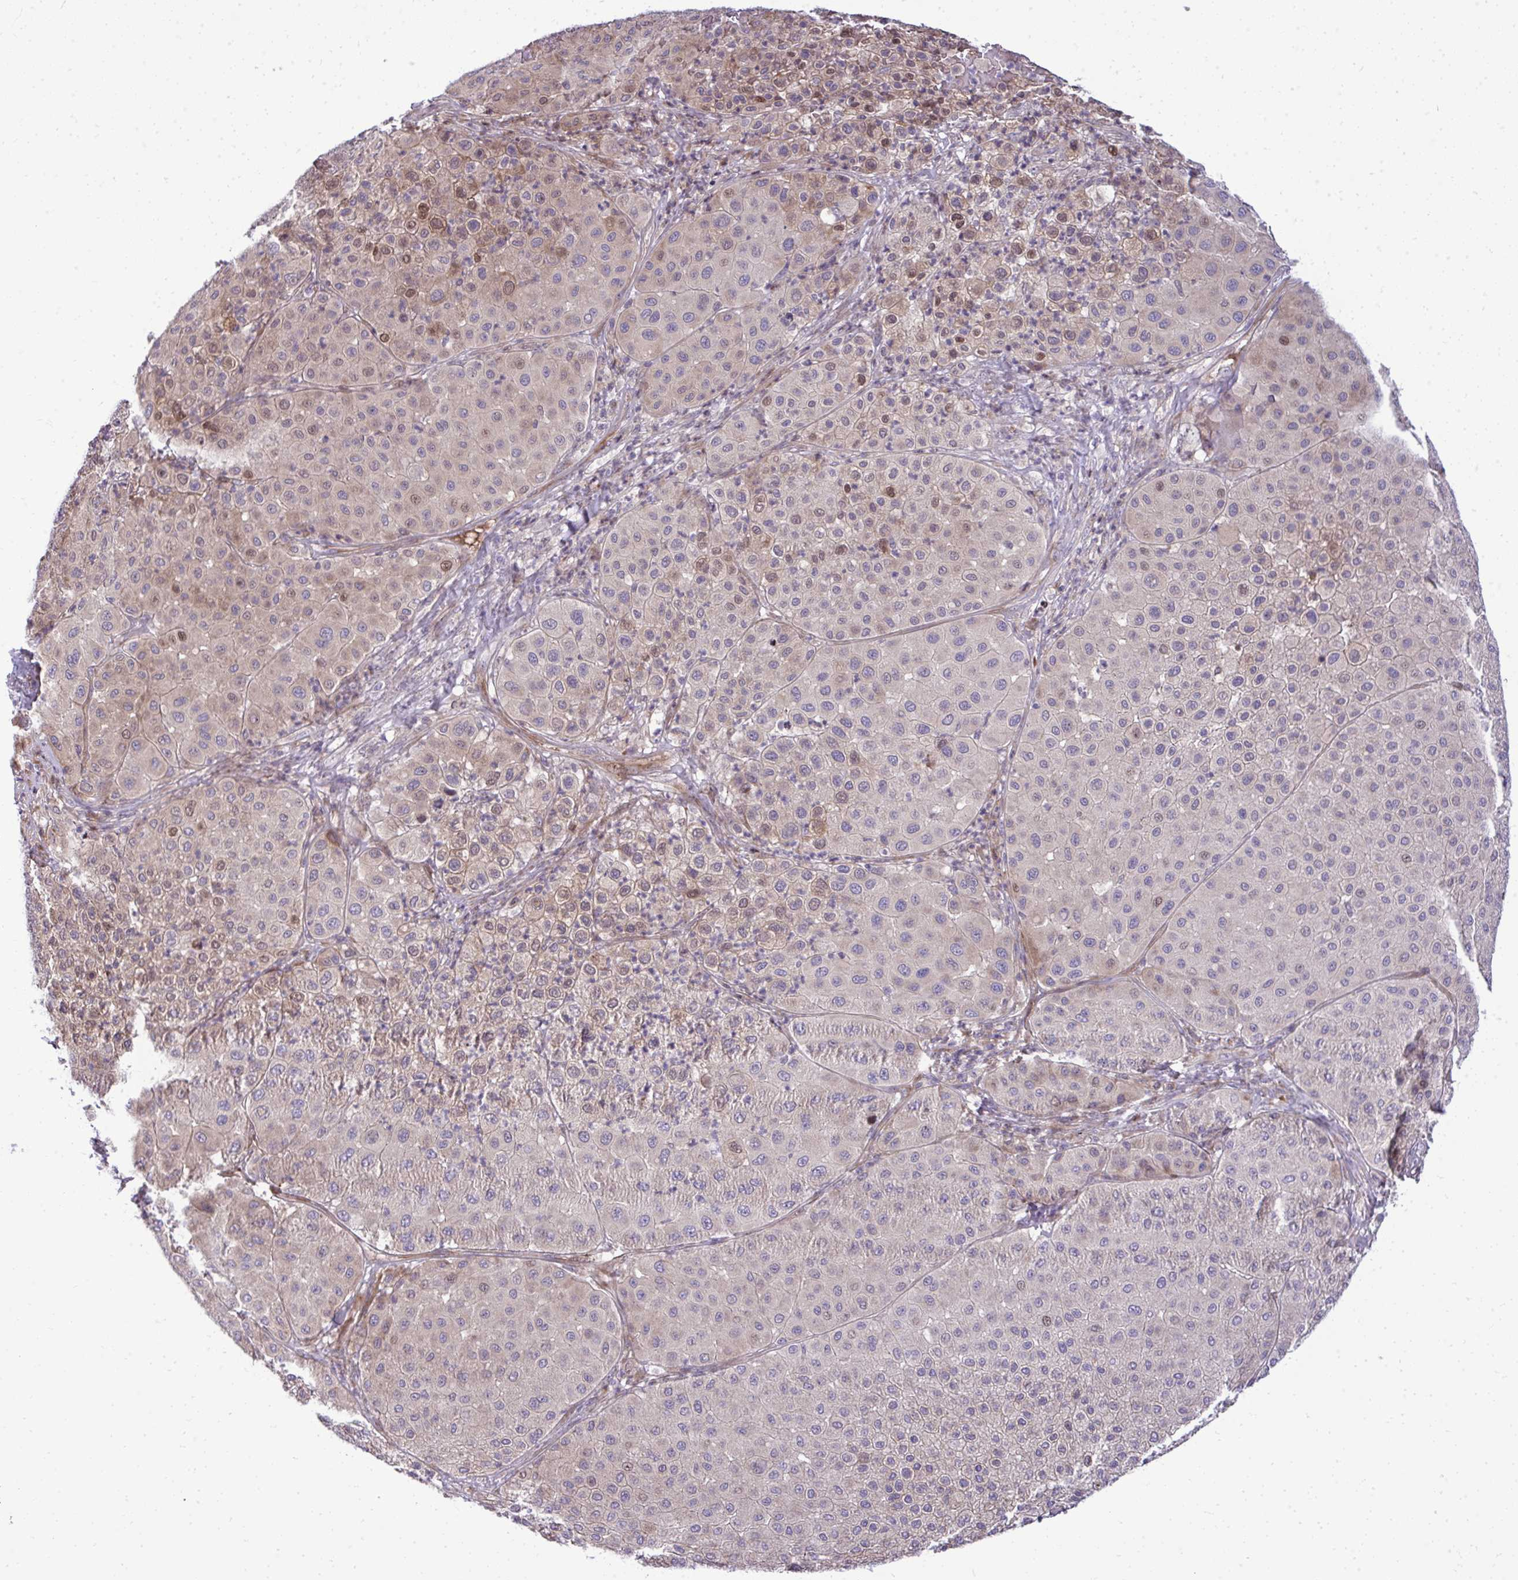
{"staining": {"intensity": "weak", "quantity": "25%-75%", "location": "cytoplasmic/membranous,nuclear"}, "tissue": "melanoma", "cell_type": "Tumor cells", "image_type": "cancer", "snomed": [{"axis": "morphology", "description": "Malignant melanoma, Metastatic site"}, {"axis": "topography", "description": "Smooth muscle"}], "caption": "IHC histopathology image of neoplastic tissue: human malignant melanoma (metastatic site) stained using IHC displays low levels of weak protein expression localized specifically in the cytoplasmic/membranous and nuclear of tumor cells, appearing as a cytoplasmic/membranous and nuclear brown color.", "gene": "ZSCAN9", "patient": {"sex": "male", "age": 41}}